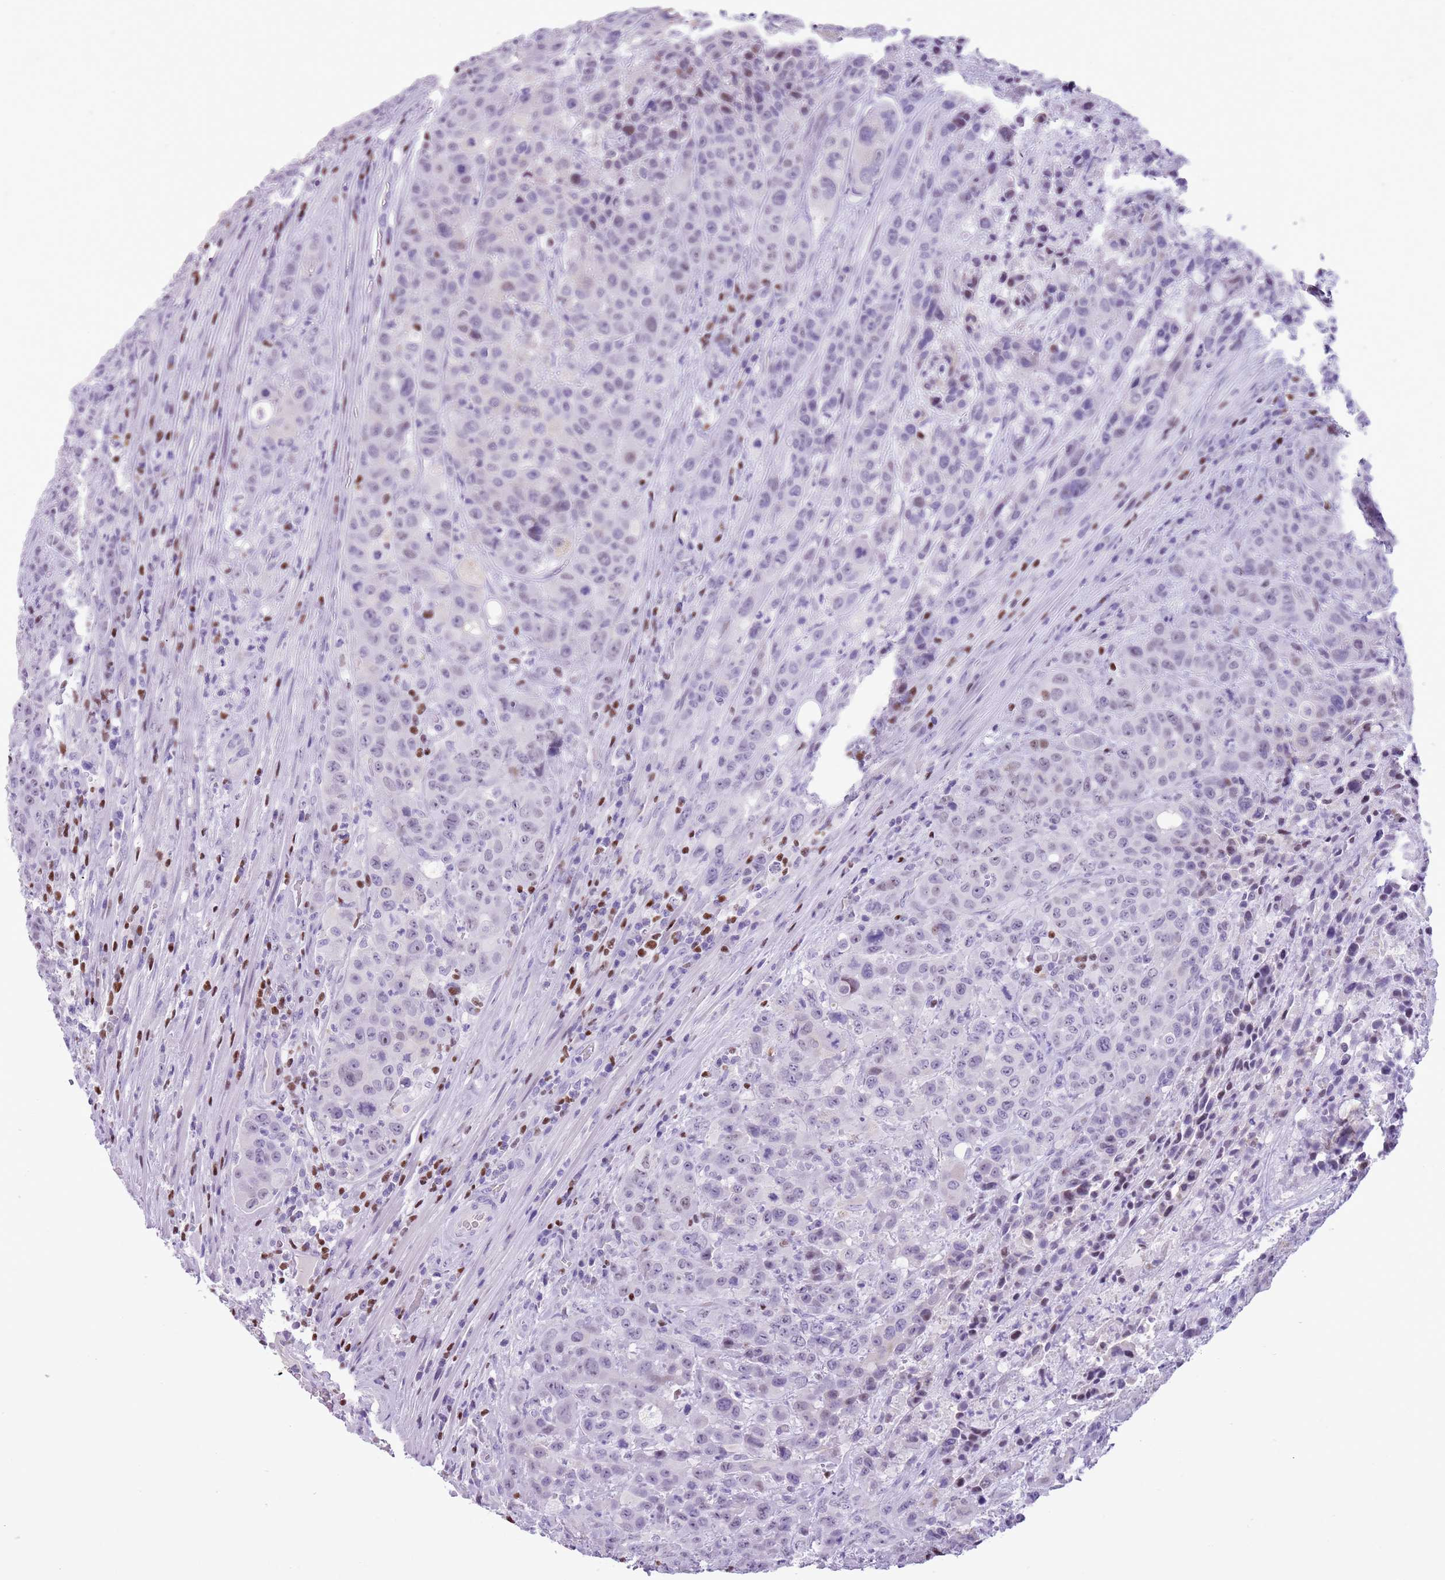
{"staining": {"intensity": "weak", "quantity": "<25%", "location": "nuclear"}, "tissue": "colorectal cancer", "cell_type": "Tumor cells", "image_type": "cancer", "snomed": [{"axis": "morphology", "description": "Adenocarcinoma, NOS"}, {"axis": "topography", "description": "Colon"}], "caption": "Tumor cells are negative for protein expression in human colorectal cancer.", "gene": "BCL11B", "patient": {"sex": "male", "age": 62}}